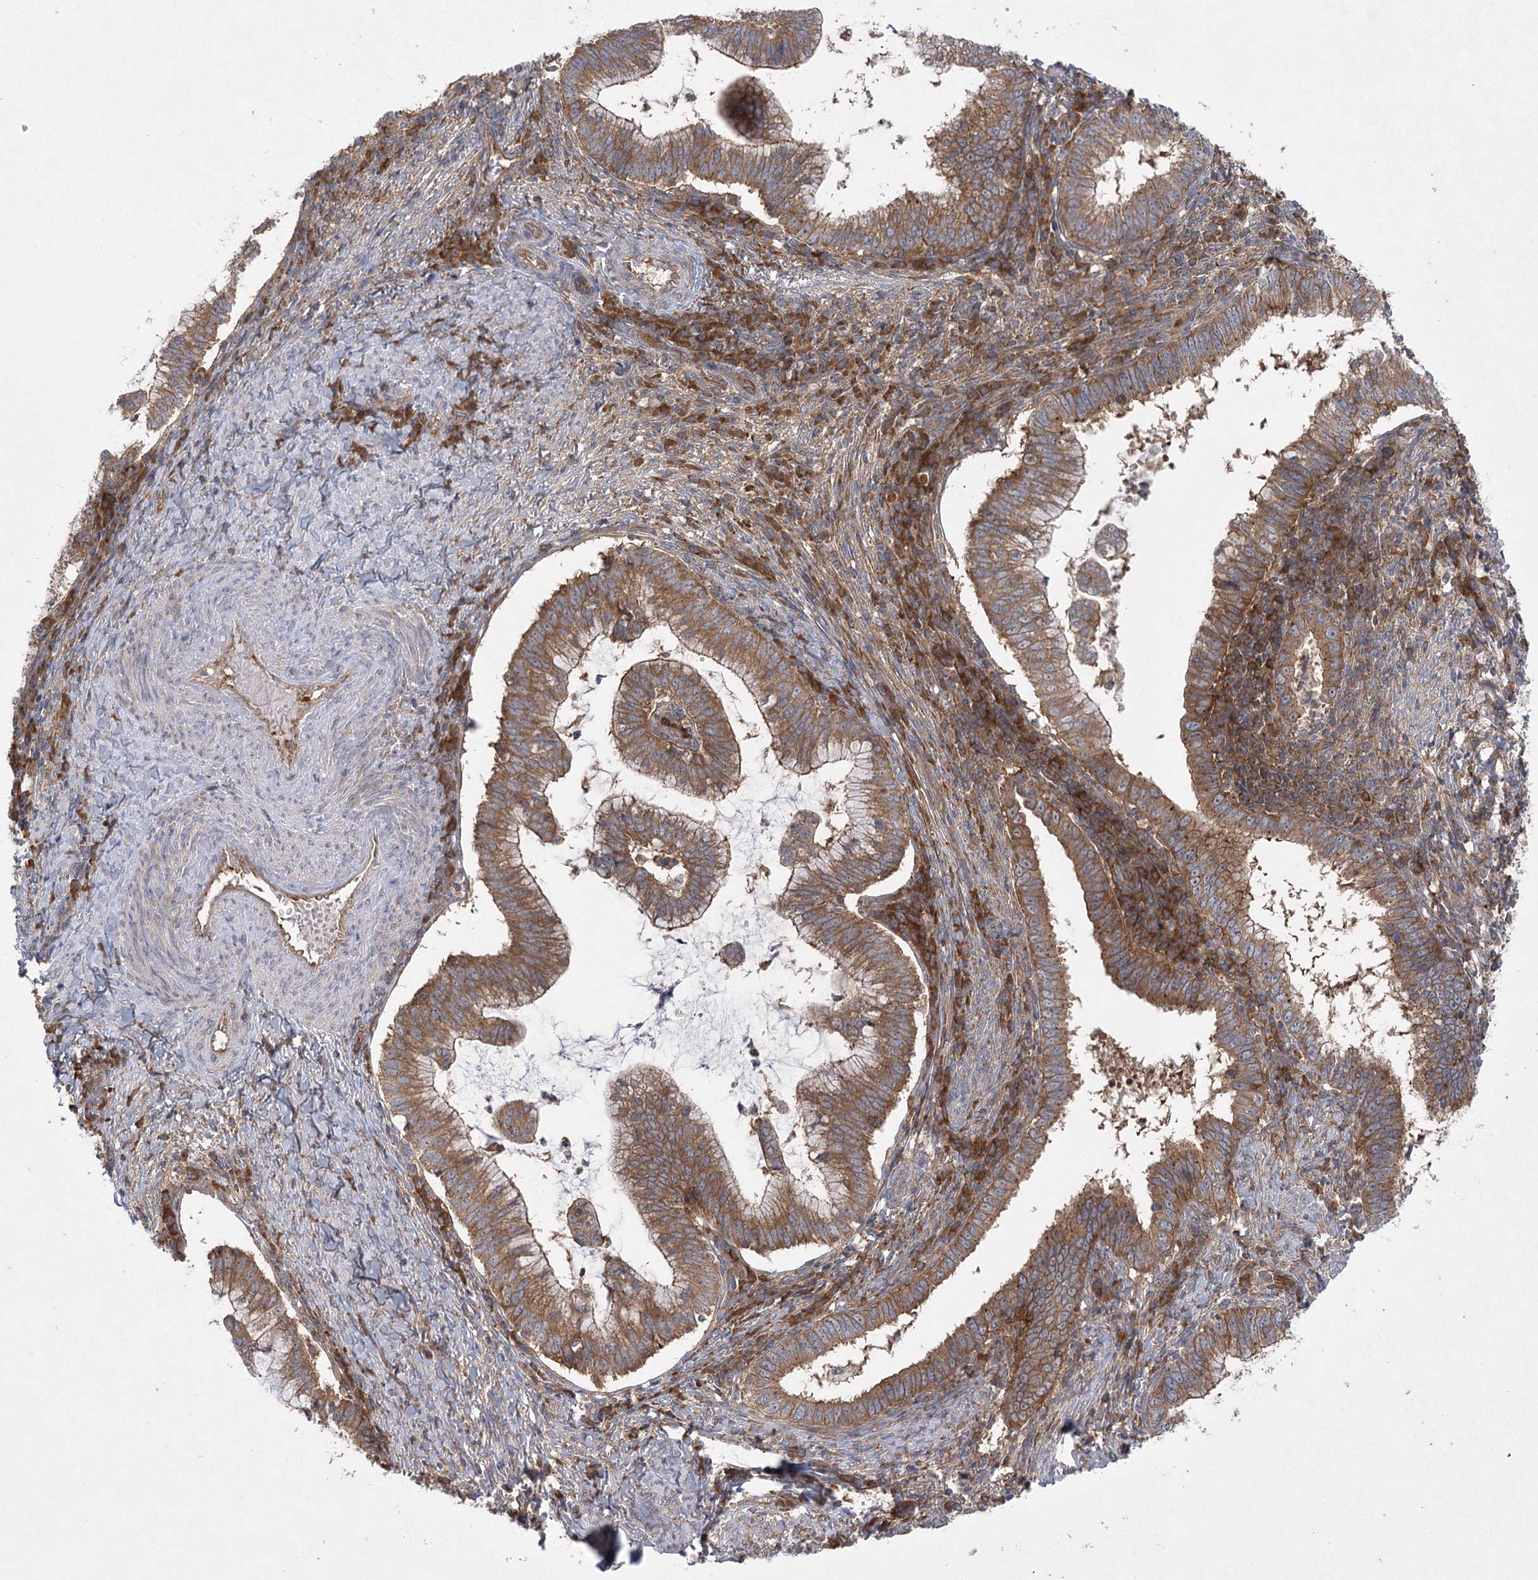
{"staining": {"intensity": "moderate", "quantity": ">75%", "location": "cytoplasmic/membranous"}, "tissue": "cervical cancer", "cell_type": "Tumor cells", "image_type": "cancer", "snomed": [{"axis": "morphology", "description": "Adenocarcinoma, NOS"}, {"axis": "topography", "description": "Cervix"}], "caption": "Protein staining reveals moderate cytoplasmic/membranous expression in approximately >75% of tumor cells in adenocarcinoma (cervical).", "gene": "EIF3A", "patient": {"sex": "female", "age": 36}}